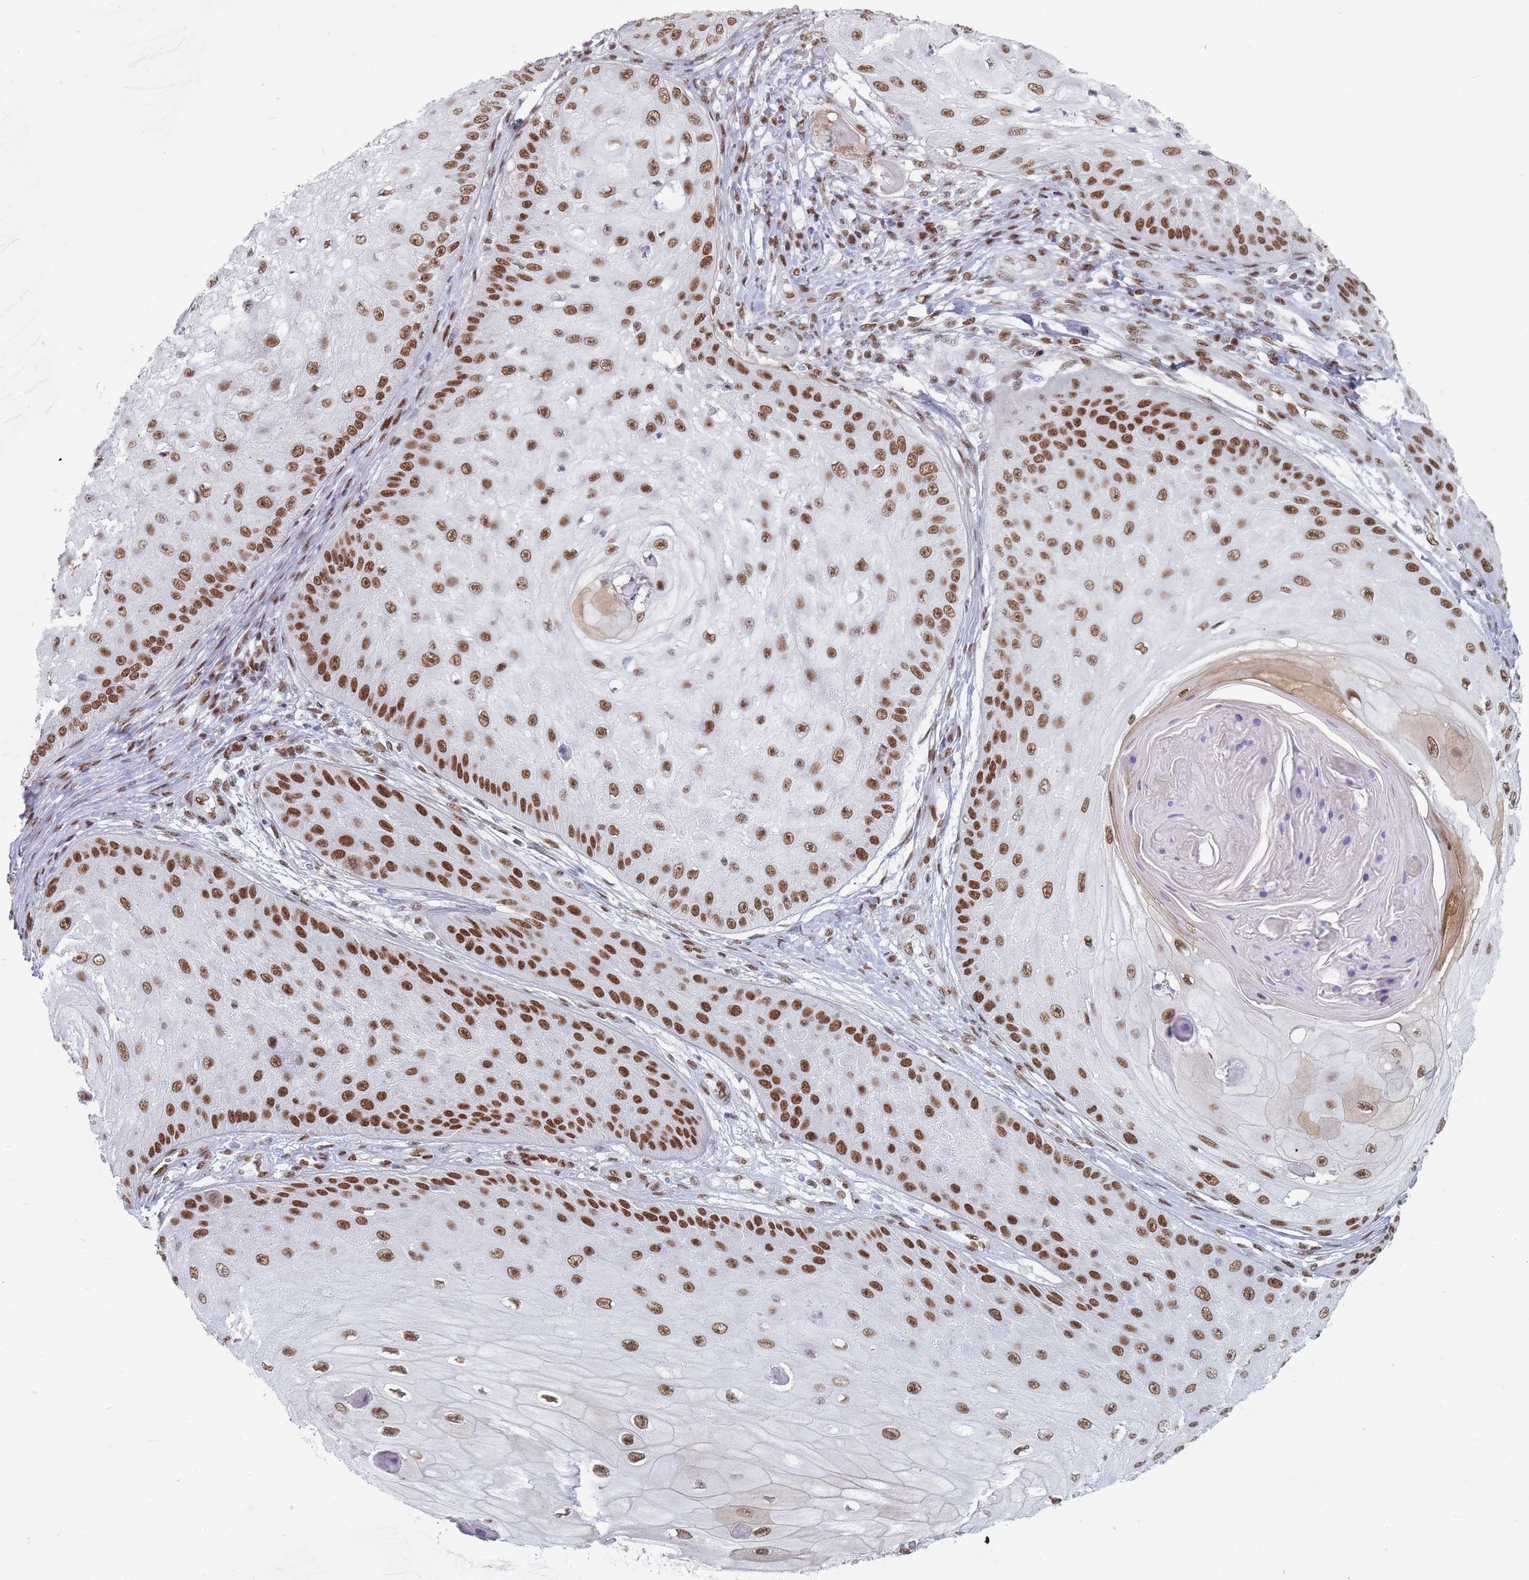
{"staining": {"intensity": "moderate", "quantity": ">75%", "location": "nuclear"}, "tissue": "skin cancer", "cell_type": "Tumor cells", "image_type": "cancer", "snomed": [{"axis": "morphology", "description": "Squamous cell carcinoma, NOS"}, {"axis": "topography", "description": "Skin"}], "caption": "This is an image of immunohistochemistry (IHC) staining of squamous cell carcinoma (skin), which shows moderate expression in the nuclear of tumor cells.", "gene": "SAFB2", "patient": {"sex": "male", "age": 70}}